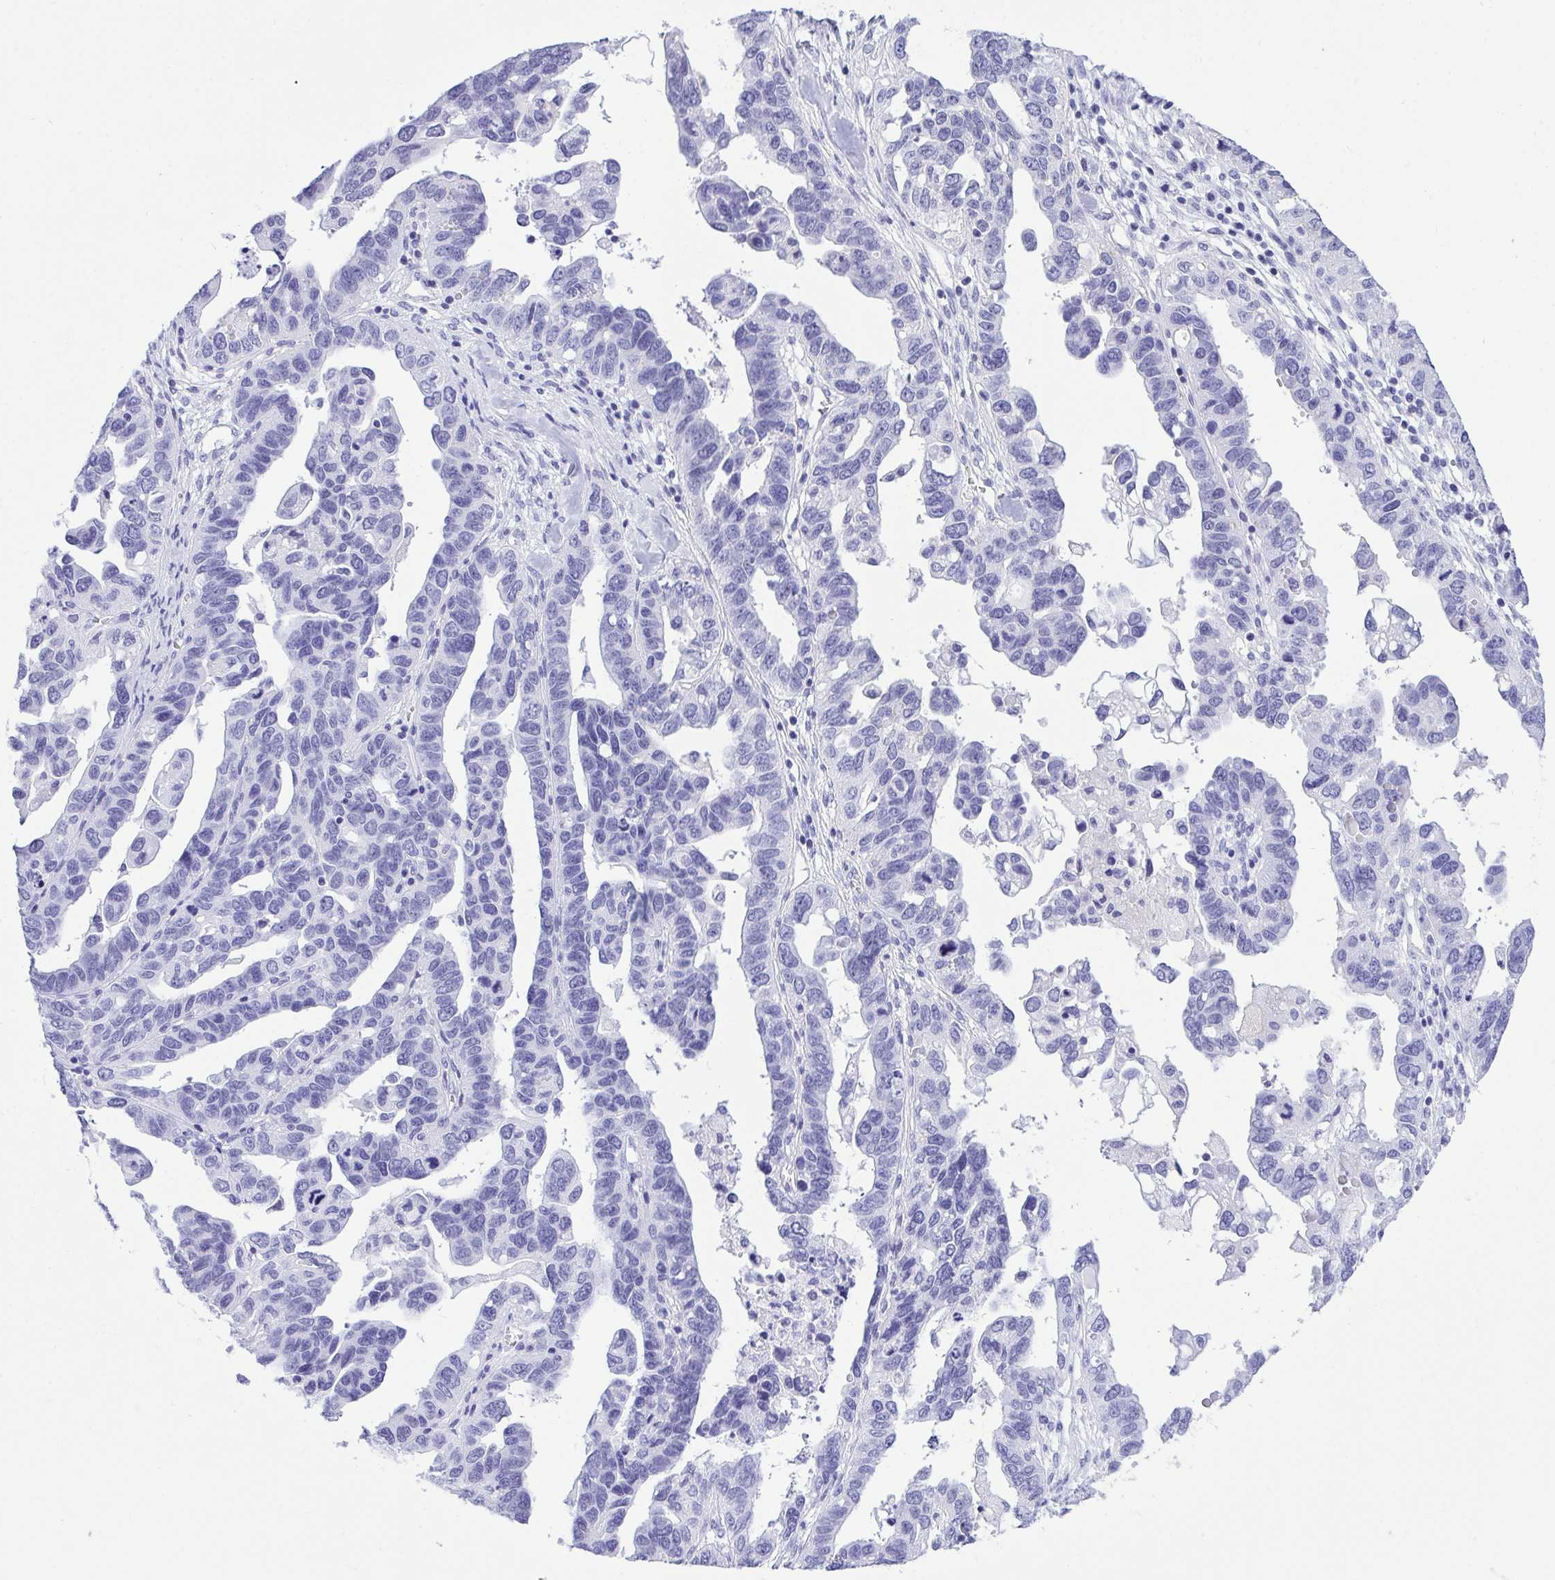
{"staining": {"intensity": "negative", "quantity": "none", "location": "none"}, "tissue": "ovarian cancer", "cell_type": "Tumor cells", "image_type": "cancer", "snomed": [{"axis": "morphology", "description": "Cystadenocarcinoma, serous, NOS"}, {"axis": "topography", "description": "Ovary"}], "caption": "Immunohistochemistry image of neoplastic tissue: ovarian serous cystadenocarcinoma stained with DAB reveals no significant protein staining in tumor cells. Nuclei are stained in blue.", "gene": "PPP1CA", "patient": {"sex": "female", "age": 69}}